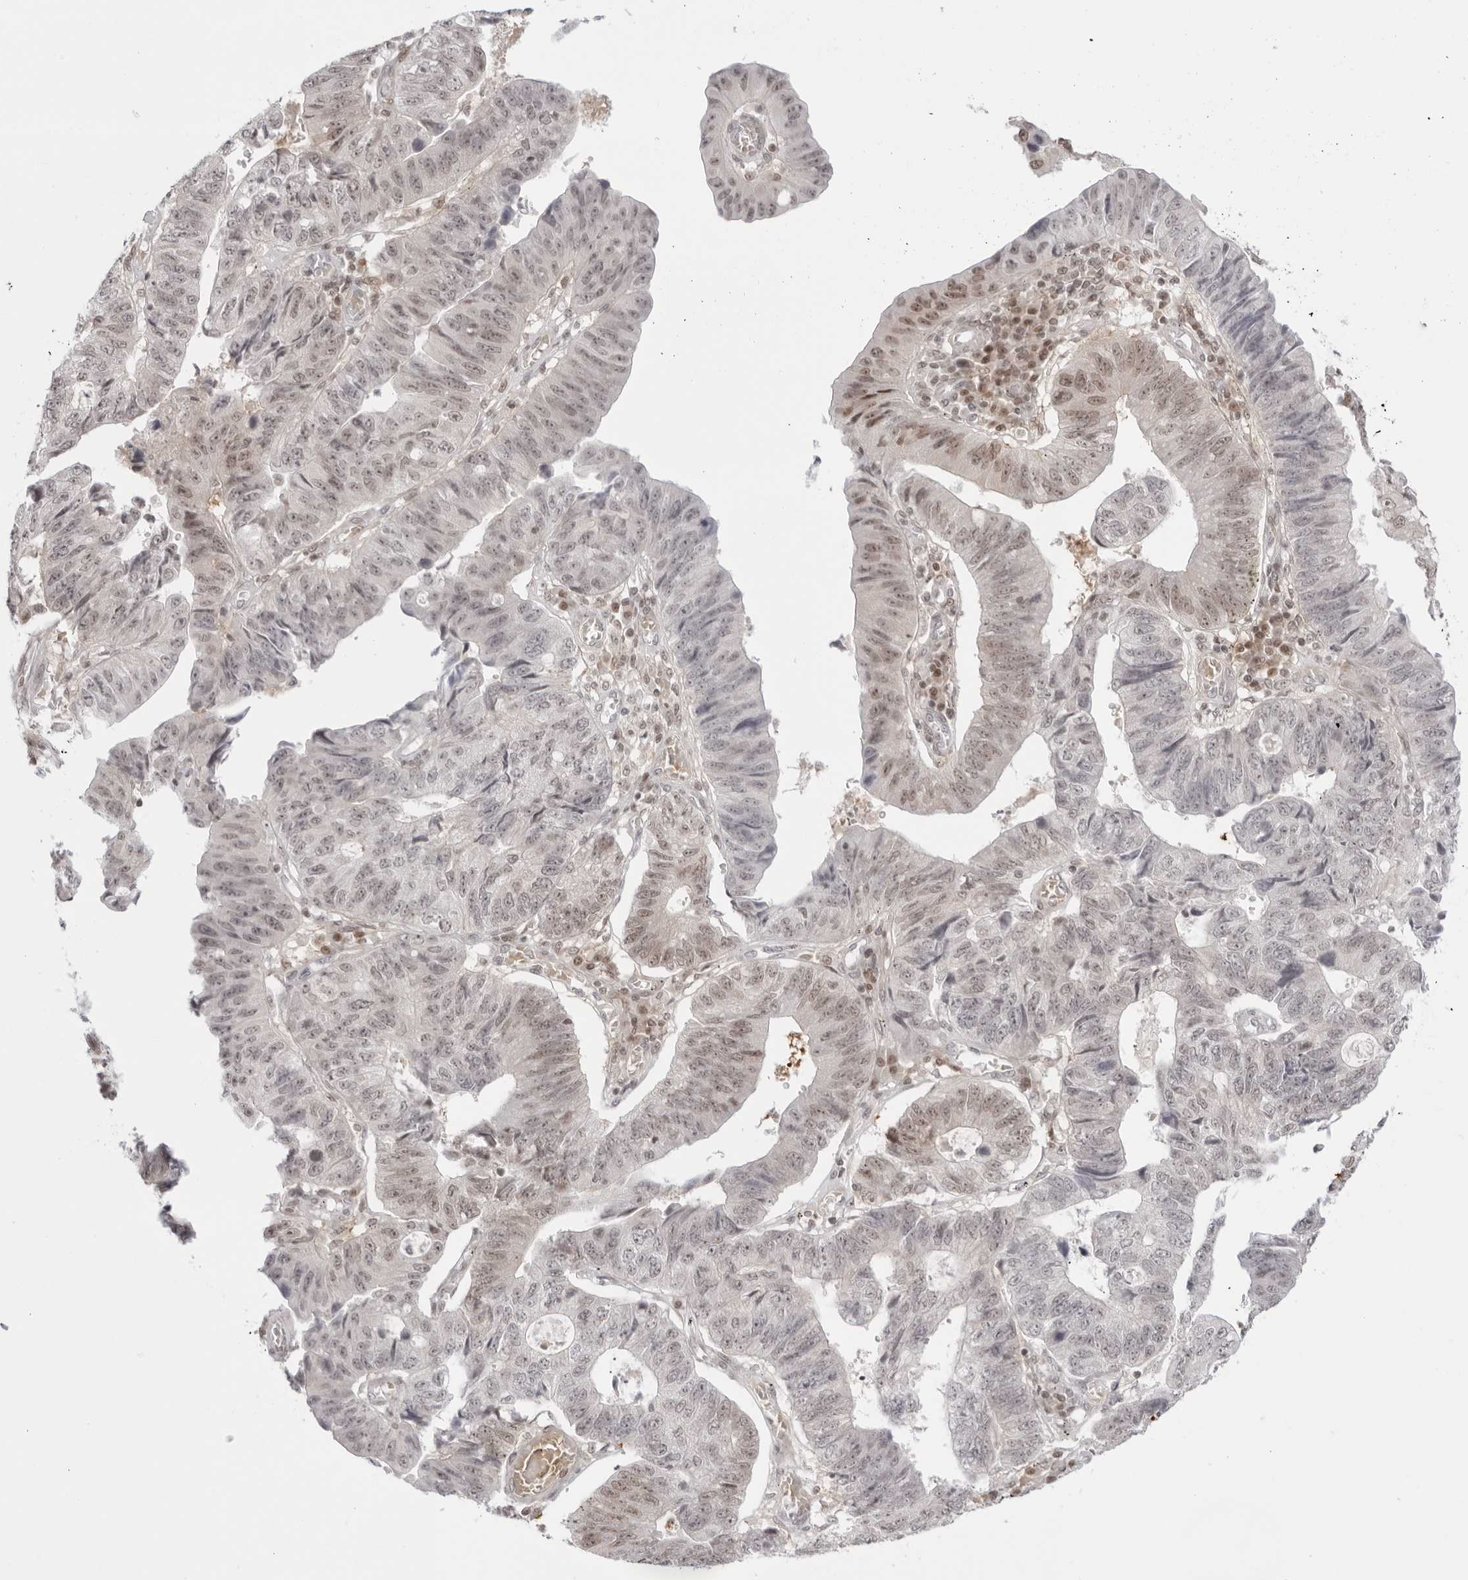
{"staining": {"intensity": "weak", "quantity": "25%-75%", "location": "nuclear"}, "tissue": "stomach cancer", "cell_type": "Tumor cells", "image_type": "cancer", "snomed": [{"axis": "morphology", "description": "Adenocarcinoma, NOS"}, {"axis": "topography", "description": "Stomach"}], "caption": "Human stomach cancer (adenocarcinoma) stained with a protein marker demonstrates weak staining in tumor cells.", "gene": "RNF146", "patient": {"sex": "male", "age": 59}}